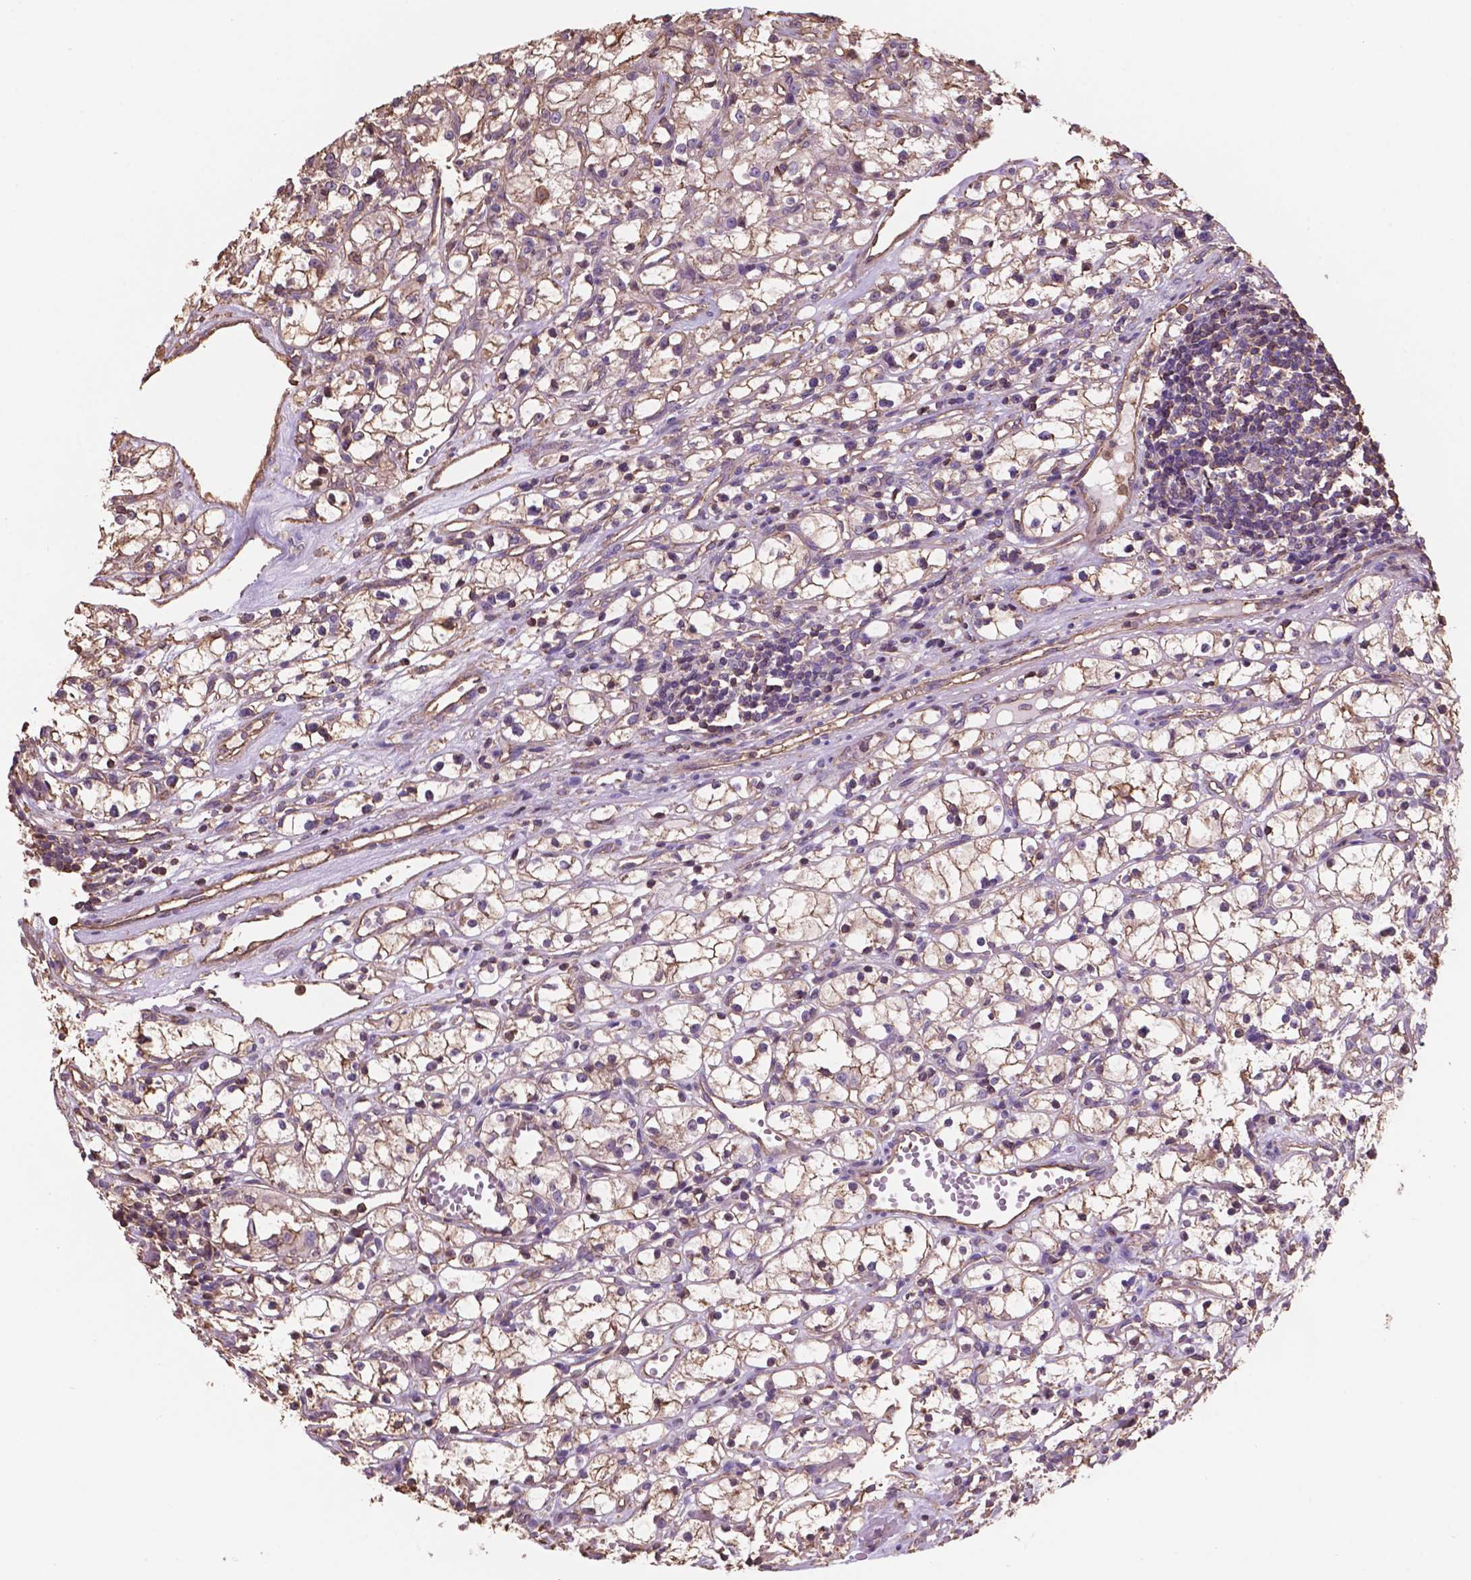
{"staining": {"intensity": "negative", "quantity": "none", "location": "none"}, "tissue": "renal cancer", "cell_type": "Tumor cells", "image_type": "cancer", "snomed": [{"axis": "morphology", "description": "Adenocarcinoma, NOS"}, {"axis": "topography", "description": "Kidney"}], "caption": "Immunohistochemistry of renal cancer displays no expression in tumor cells. (DAB immunohistochemistry (IHC) with hematoxylin counter stain).", "gene": "NIPA2", "patient": {"sex": "female", "age": 59}}